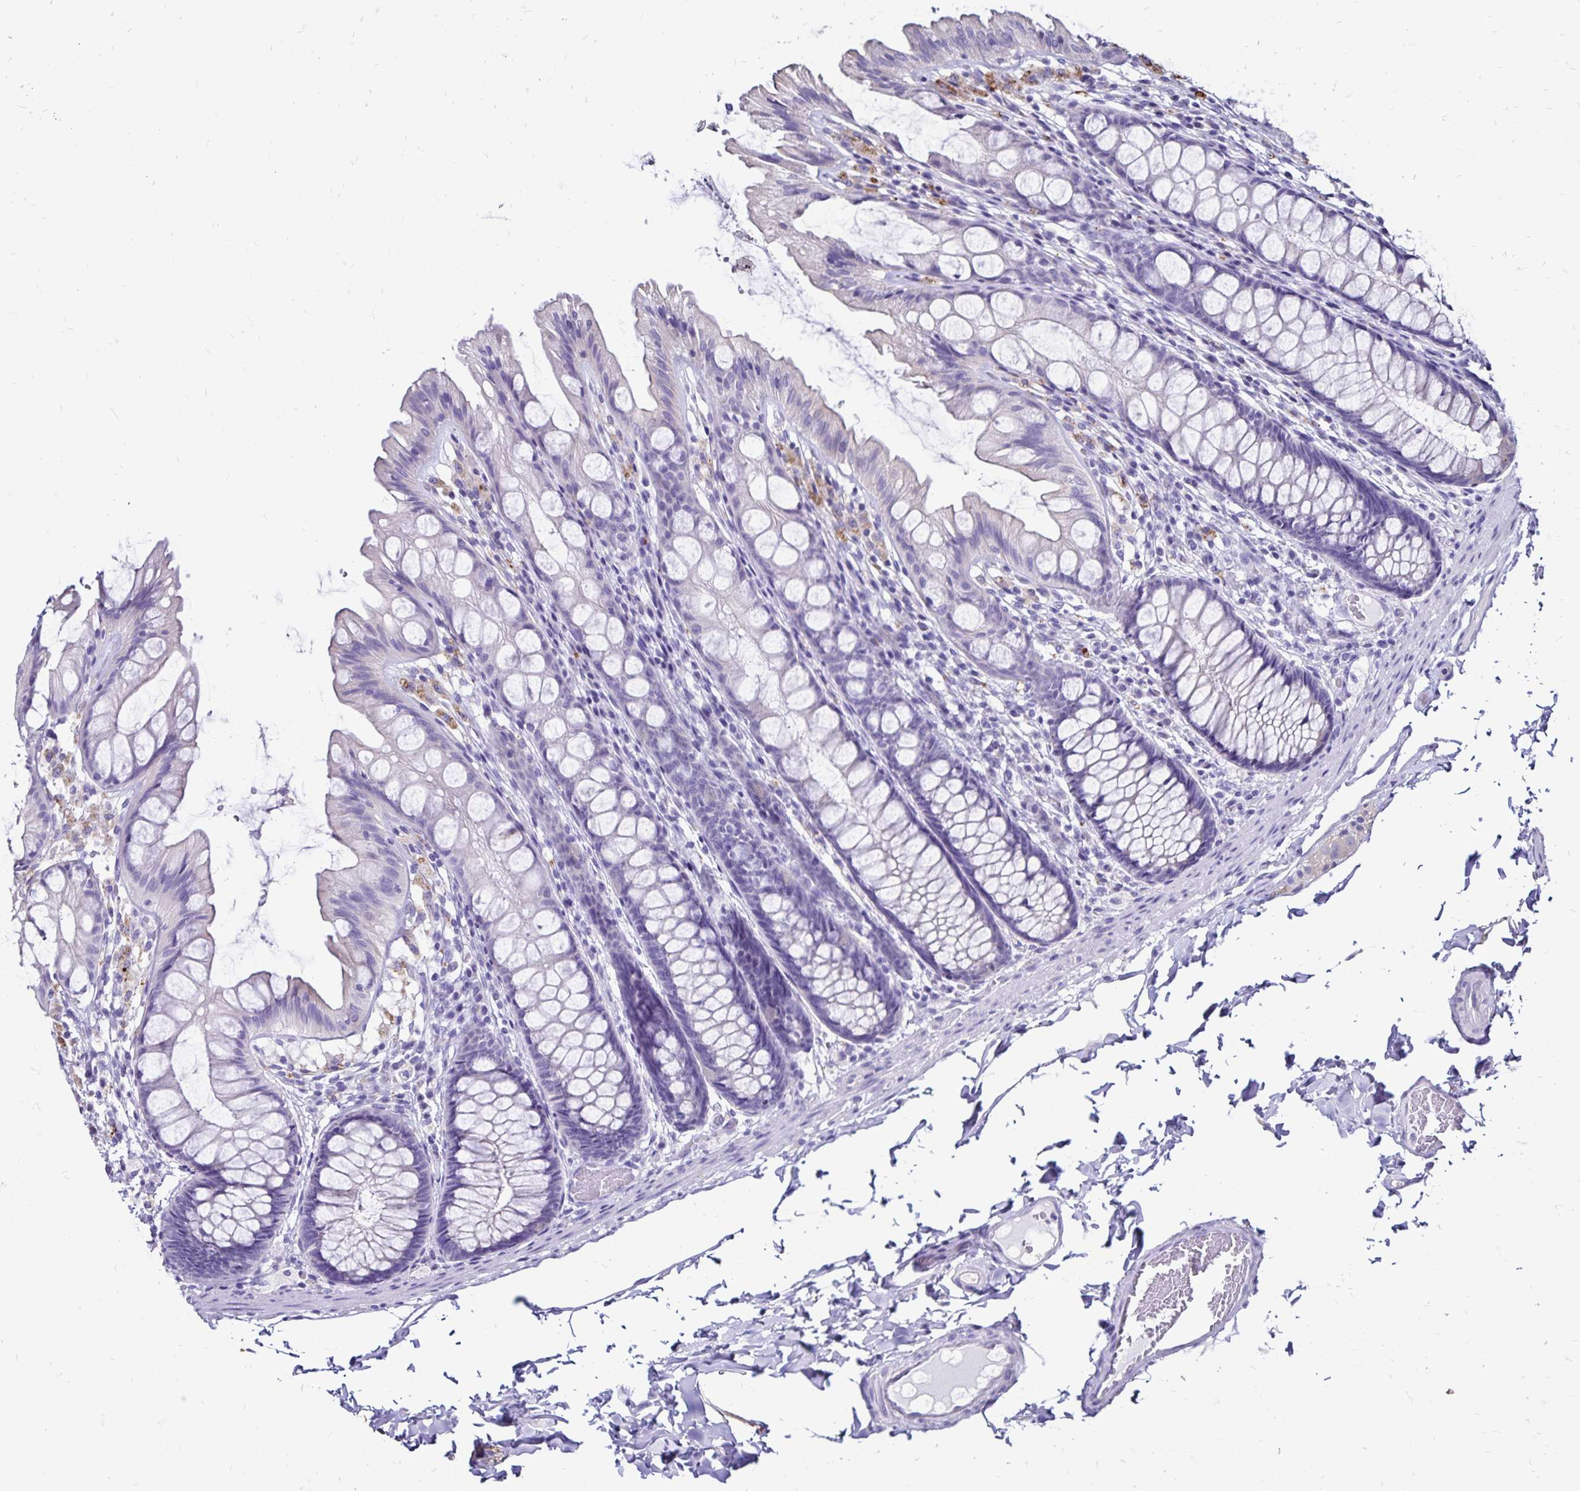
{"staining": {"intensity": "negative", "quantity": "none", "location": "none"}, "tissue": "colon", "cell_type": "Endothelial cells", "image_type": "normal", "snomed": [{"axis": "morphology", "description": "Normal tissue, NOS"}, {"axis": "topography", "description": "Colon"}], "caption": "The IHC image has no significant positivity in endothelial cells of colon. (DAB immunohistochemistry (IHC), high magnification).", "gene": "EVPL", "patient": {"sex": "male", "age": 47}}